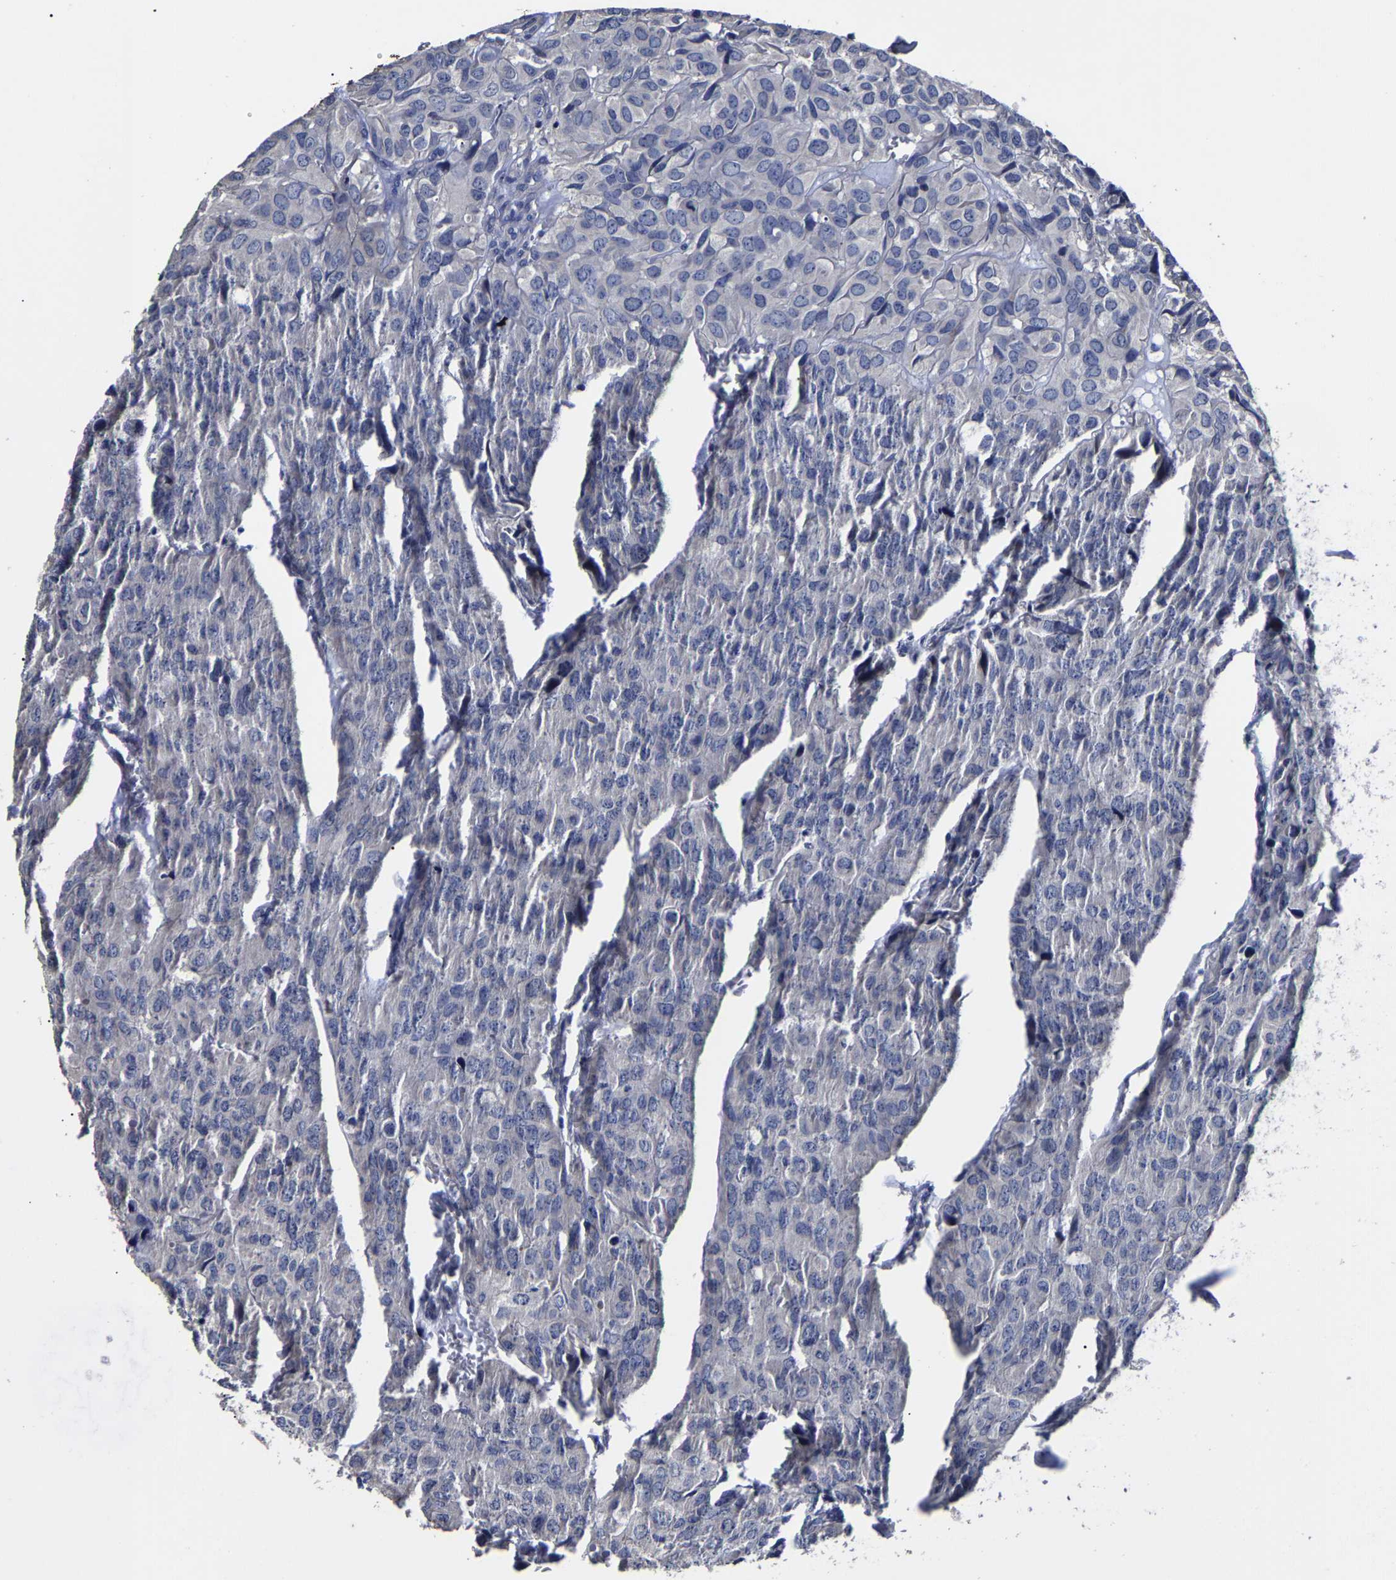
{"staining": {"intensity": "negative", "quantity": "none", "location": "none"}, "tissue": "head and neck cancer", "cell_type": "Tumor cells", "image_type": "cancer", "snomed": [{"axis": "morphology", "description": "Adenocarcinoma, NOS"}, {"axis": "topography", "description": "Salivary gland, NOS"}, {"axis": "topography", "description": "Head-Neck"}], "caption": "This image is of head and neck cancer (adenocarcinoma) stained with immunohistochemistry (IHC) to label a protein in brown with the nuclei are counter-stained blue. There is no staining in tumor cells. The staining is performed using DAB brown chromogen with nuclei counter-stained in using hematoxylin.", "gene": "AKAP4", "patient": {"sex": "female", "age": 76}}